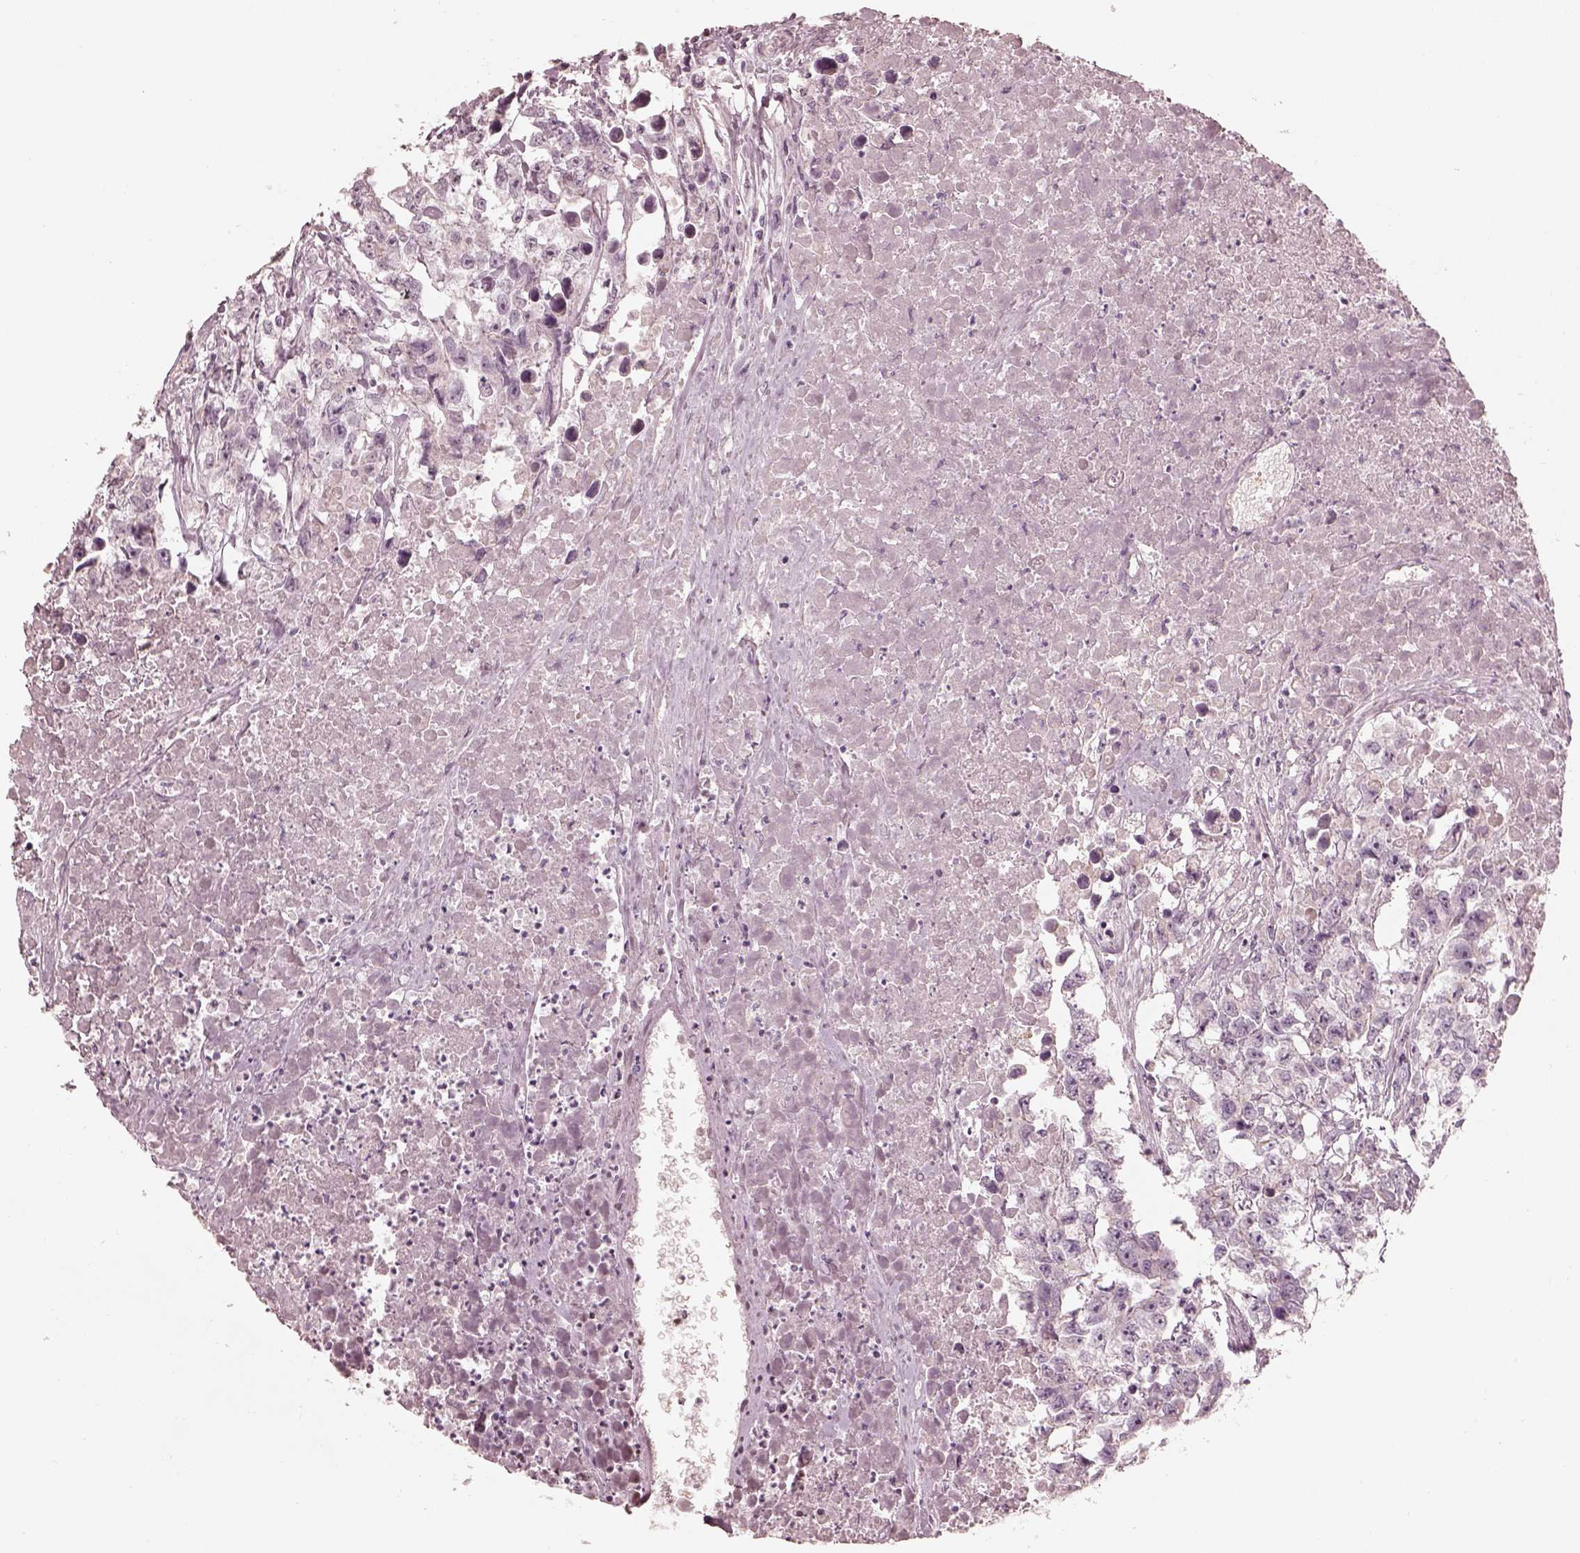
{"staining": {"intensity": "negative", "quantity": "none", "location": "none"}, "tissue": "testis cancer", "cell_type": "Tumor cells", "image_type": "cancer", "snomed": [{"axis": "morphology", "description": "Carcinoma, Embryonal, NOS"}, {"axis": "morphology", "description": "Teratoma, malignant, NOS"}, {"axis": "topography", "description": "Testis"}], "caption": "This is an immunohistochemistry image of human testis embryonal carcinoma. There is no expression in tumor cells.", "gene": "ANKLE1", "patient": {"sex": "male", "age": 44}}